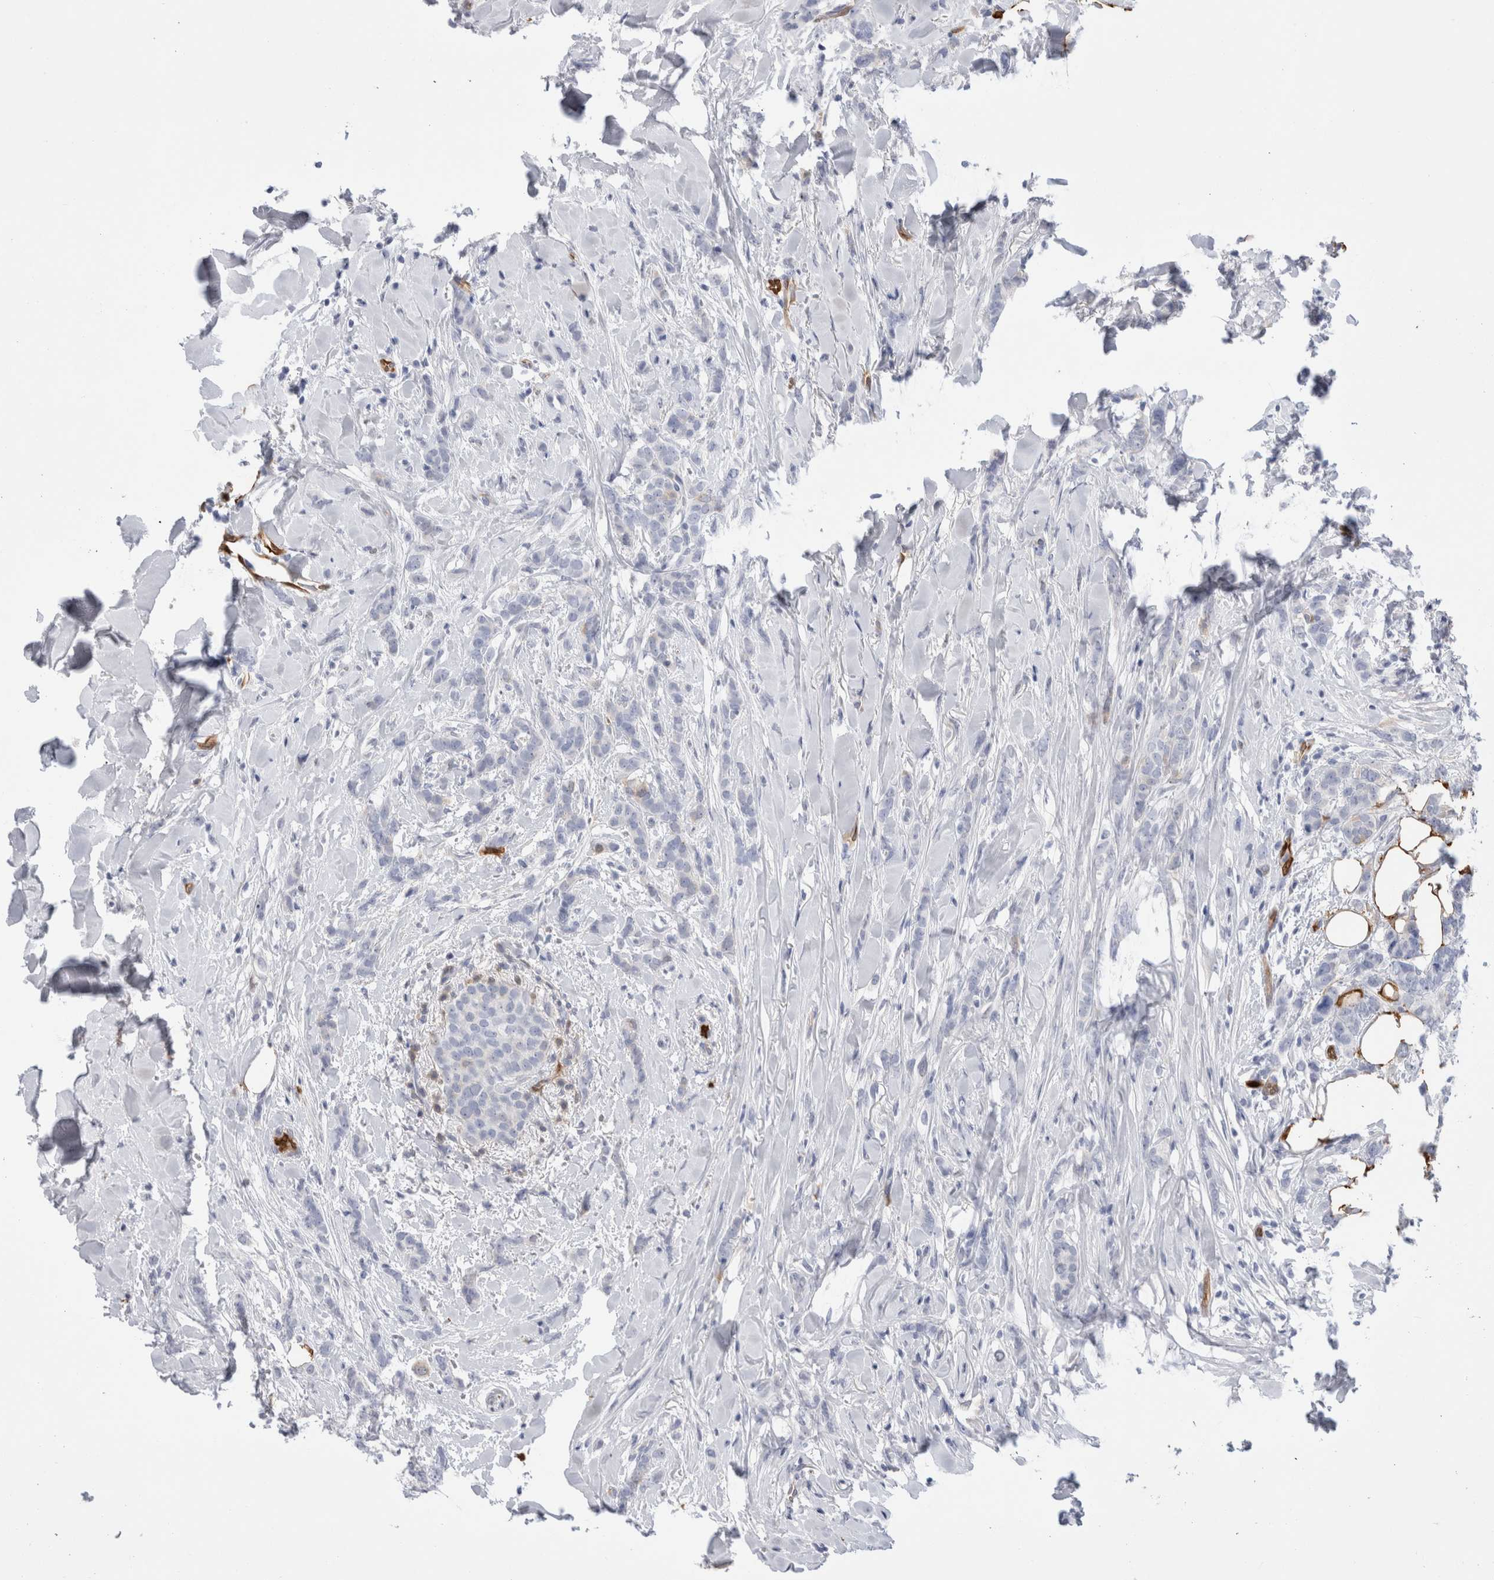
{"staining": {"intensity": "negative", "quantity": "none", "location": "none"}, "tissue": "breast cancer", "cell_type": "Tumor cells", "image_type": "cancer", "snomed": [{"axis": "morphology", "description": "Lobular carcinoma"}, {"axis": "topography", "description": "Skin"}, {"axis": "topography", "description": "Breast"}], "caption": "Image shows no protein positivity in tumor cells of breast cancer tissue.", "gene": "NAPEPLD", "patient": {"sex": "female", "age": 46}}